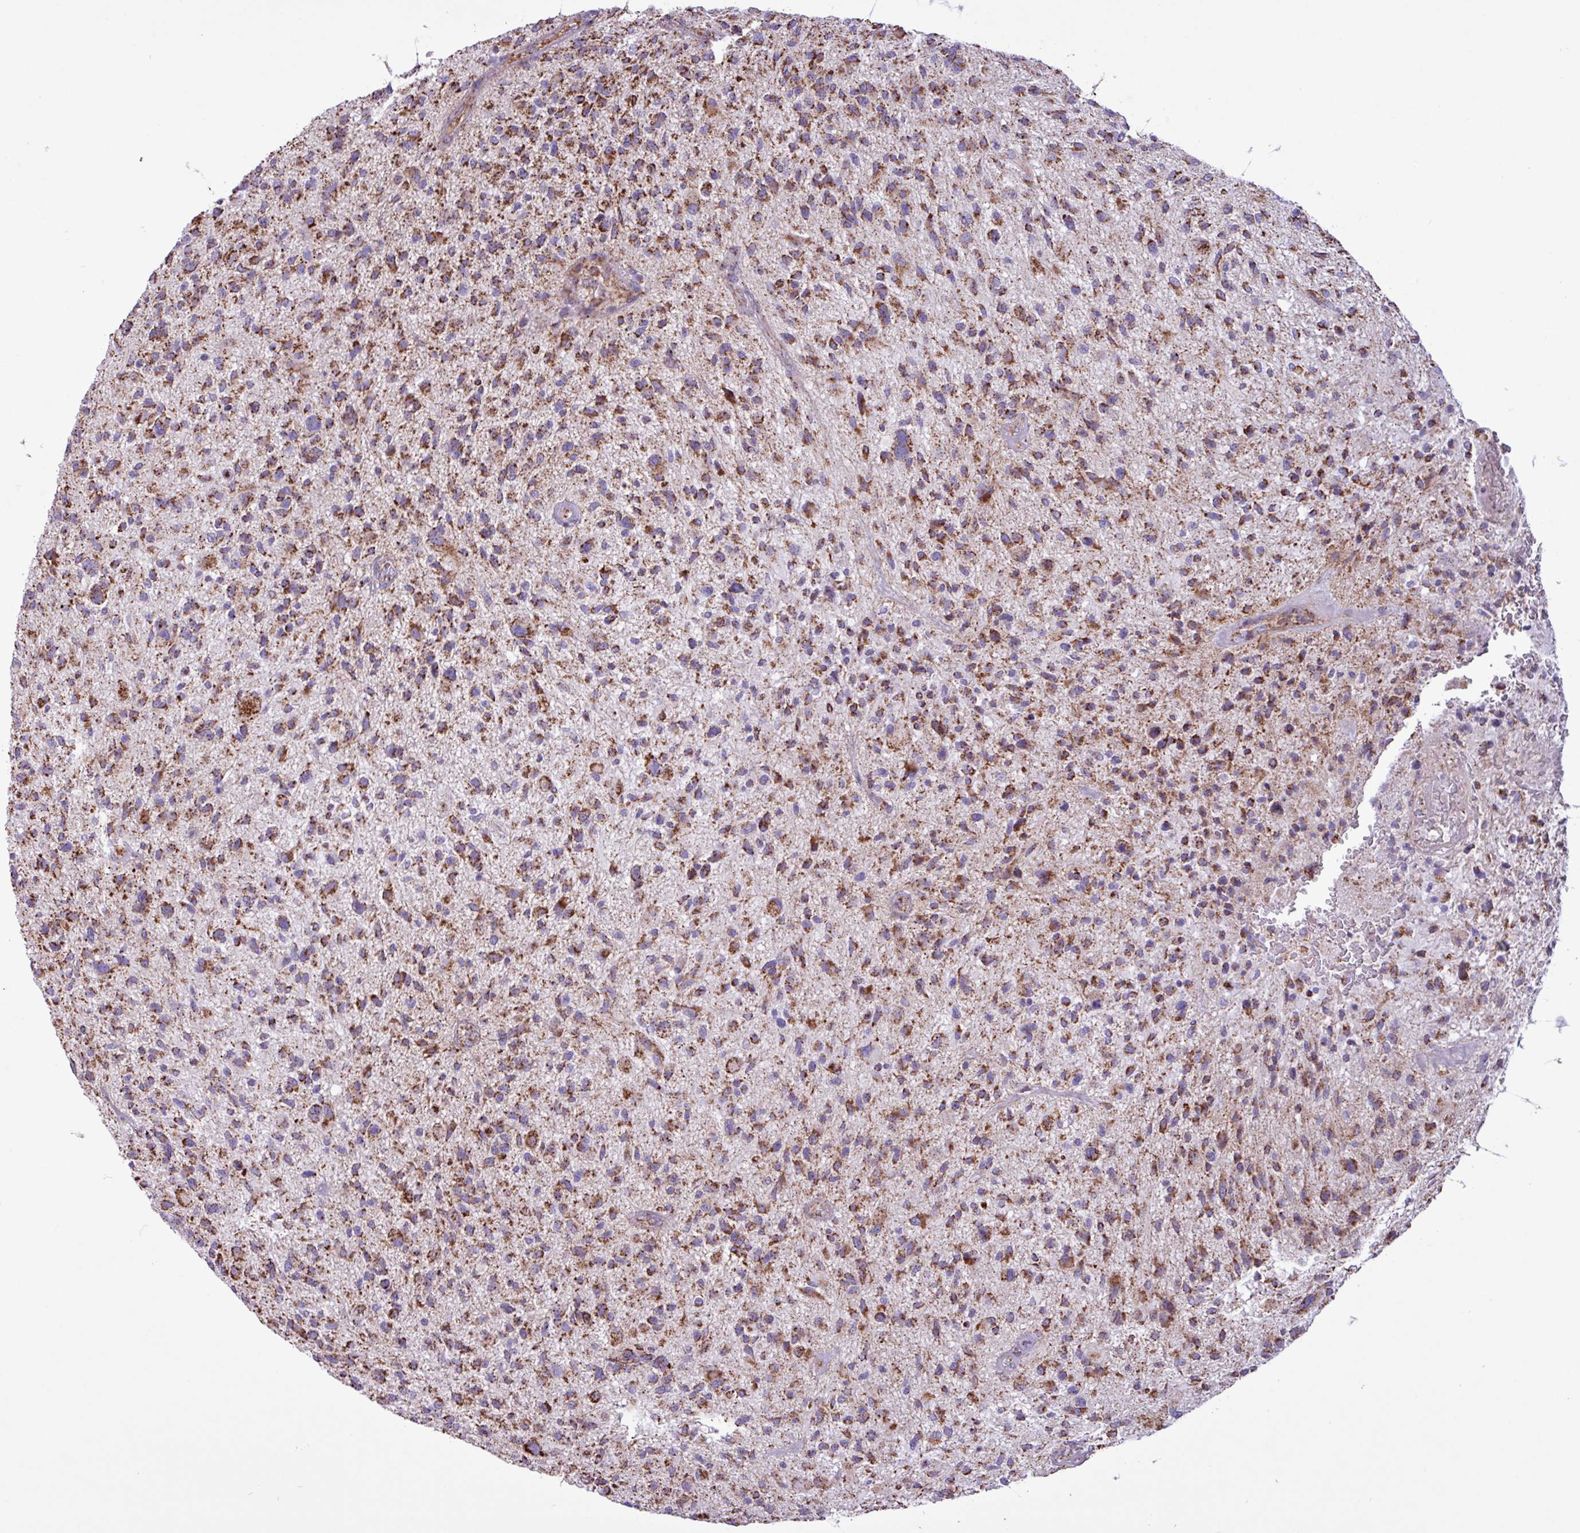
{"staining": {"intensity": "moderate", "quantity": ">75%", "location": "cytoplasmic/membranous"}, "tissue": "glioma", "cell_type": "Tumor cells", "image_type": "cancer", "snomed": [{"axis": "morphology", "description": "Glioma, malignant, High grade"}, {"axis": "topography", "description": "Brain"}], "caption": "Brown immunohistochemical staining in human high-grade glioma (malignant) exhibits moderate cytoplasmic/membranous positivity in about >75% of tumor cells.", "gene": "RTL3", "patient": {"sex": "male", "age": 47}}